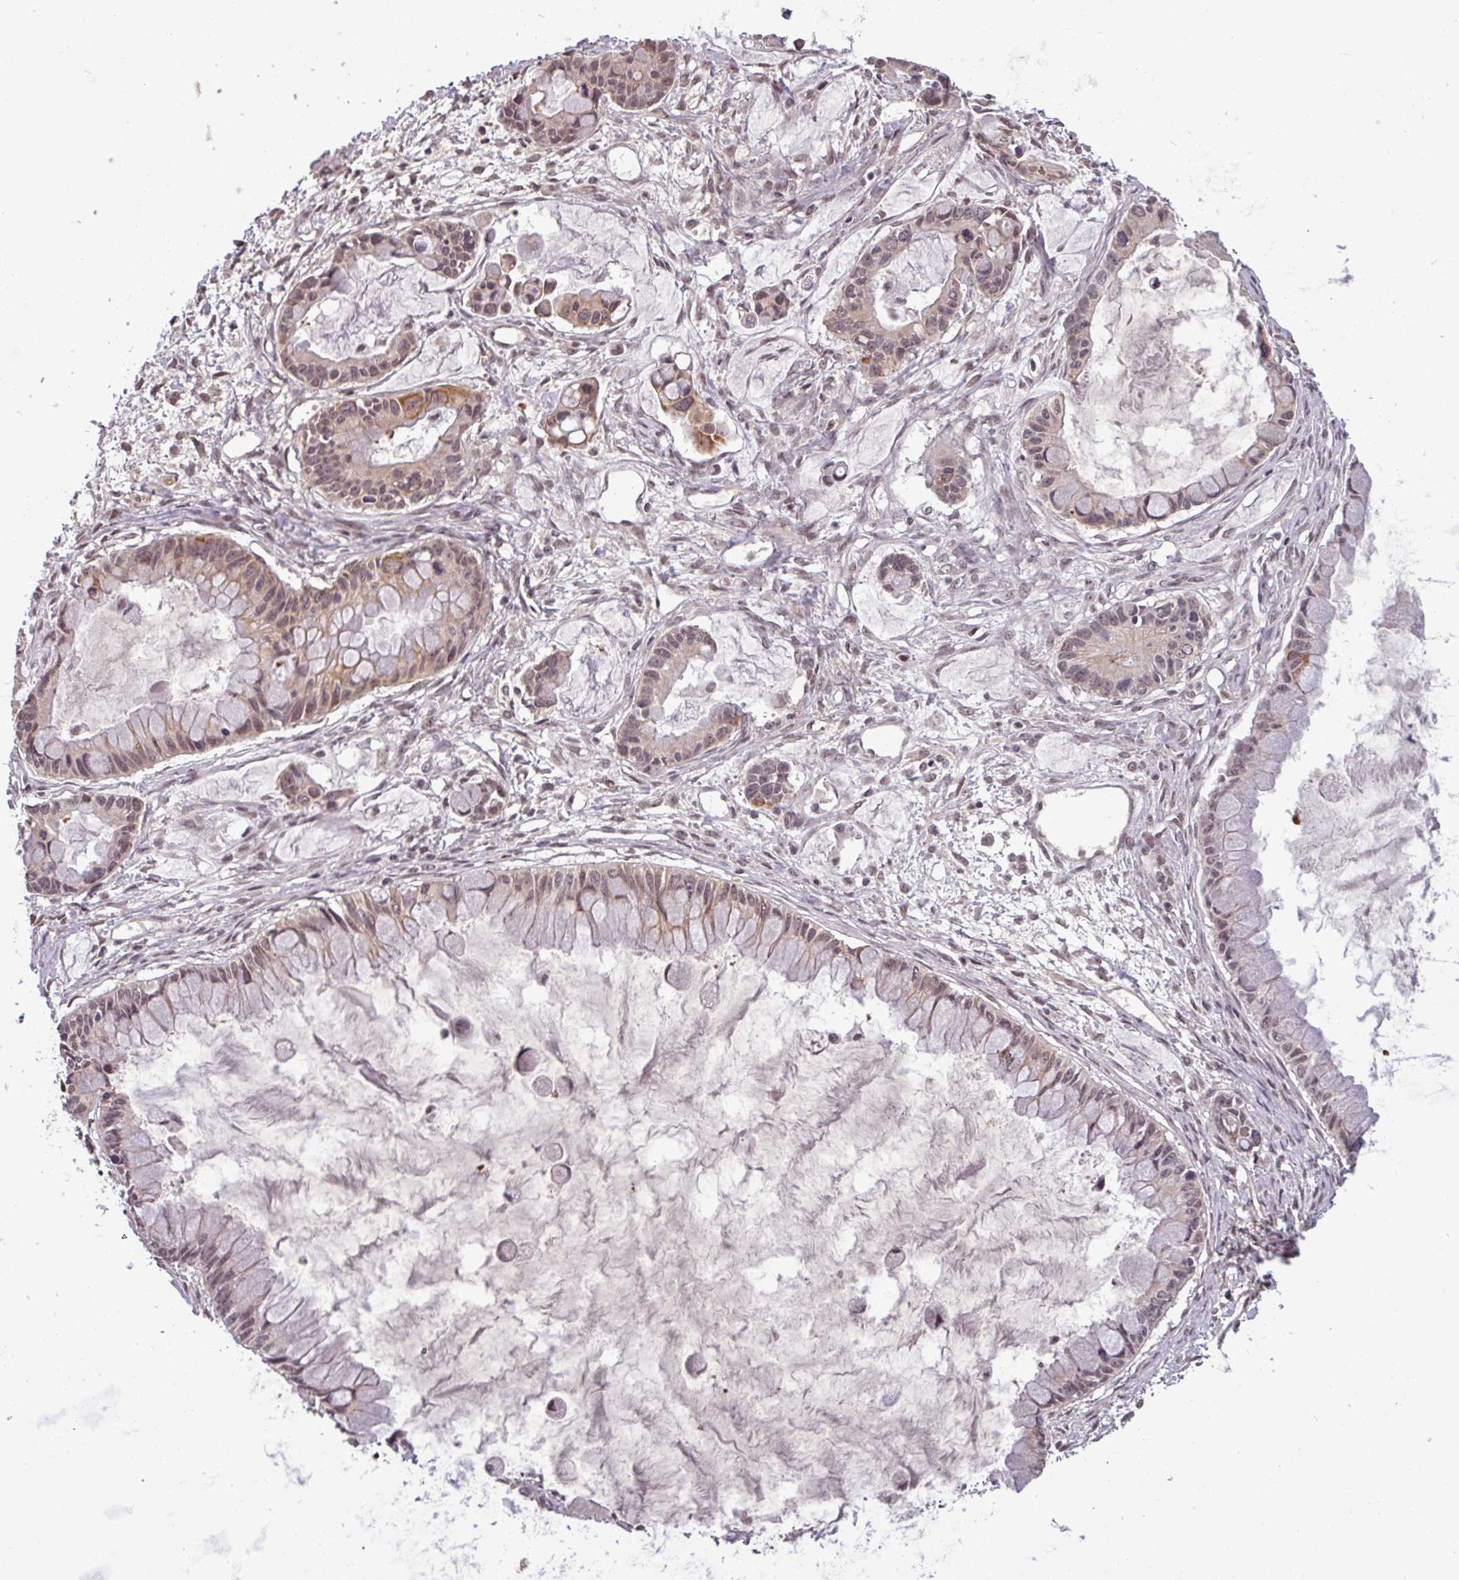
{"staining": {"intensity": "weak", "quantity": "25%-75%", "location": "cytoplasmic/membranous,nuclear"}, "tissue": "ovarian cancer", "cell_type": "Tumor cells", "image_type": "cancer", "snomed": [{"axis": "morphology", "description": "Cystadenocarcinoma, mucinous, NOS"}, {"axis": "topography", "description": "Ovary"}], "caption": "Immunohistochemical staining of ovarian cancer exhibits low levels of weak cytoplasmic/membranous and nuclear protein expression in about 25%-75% of tumor cells.", "gene": "NOB1", "patient": {"sex": "female", "age": 63}}